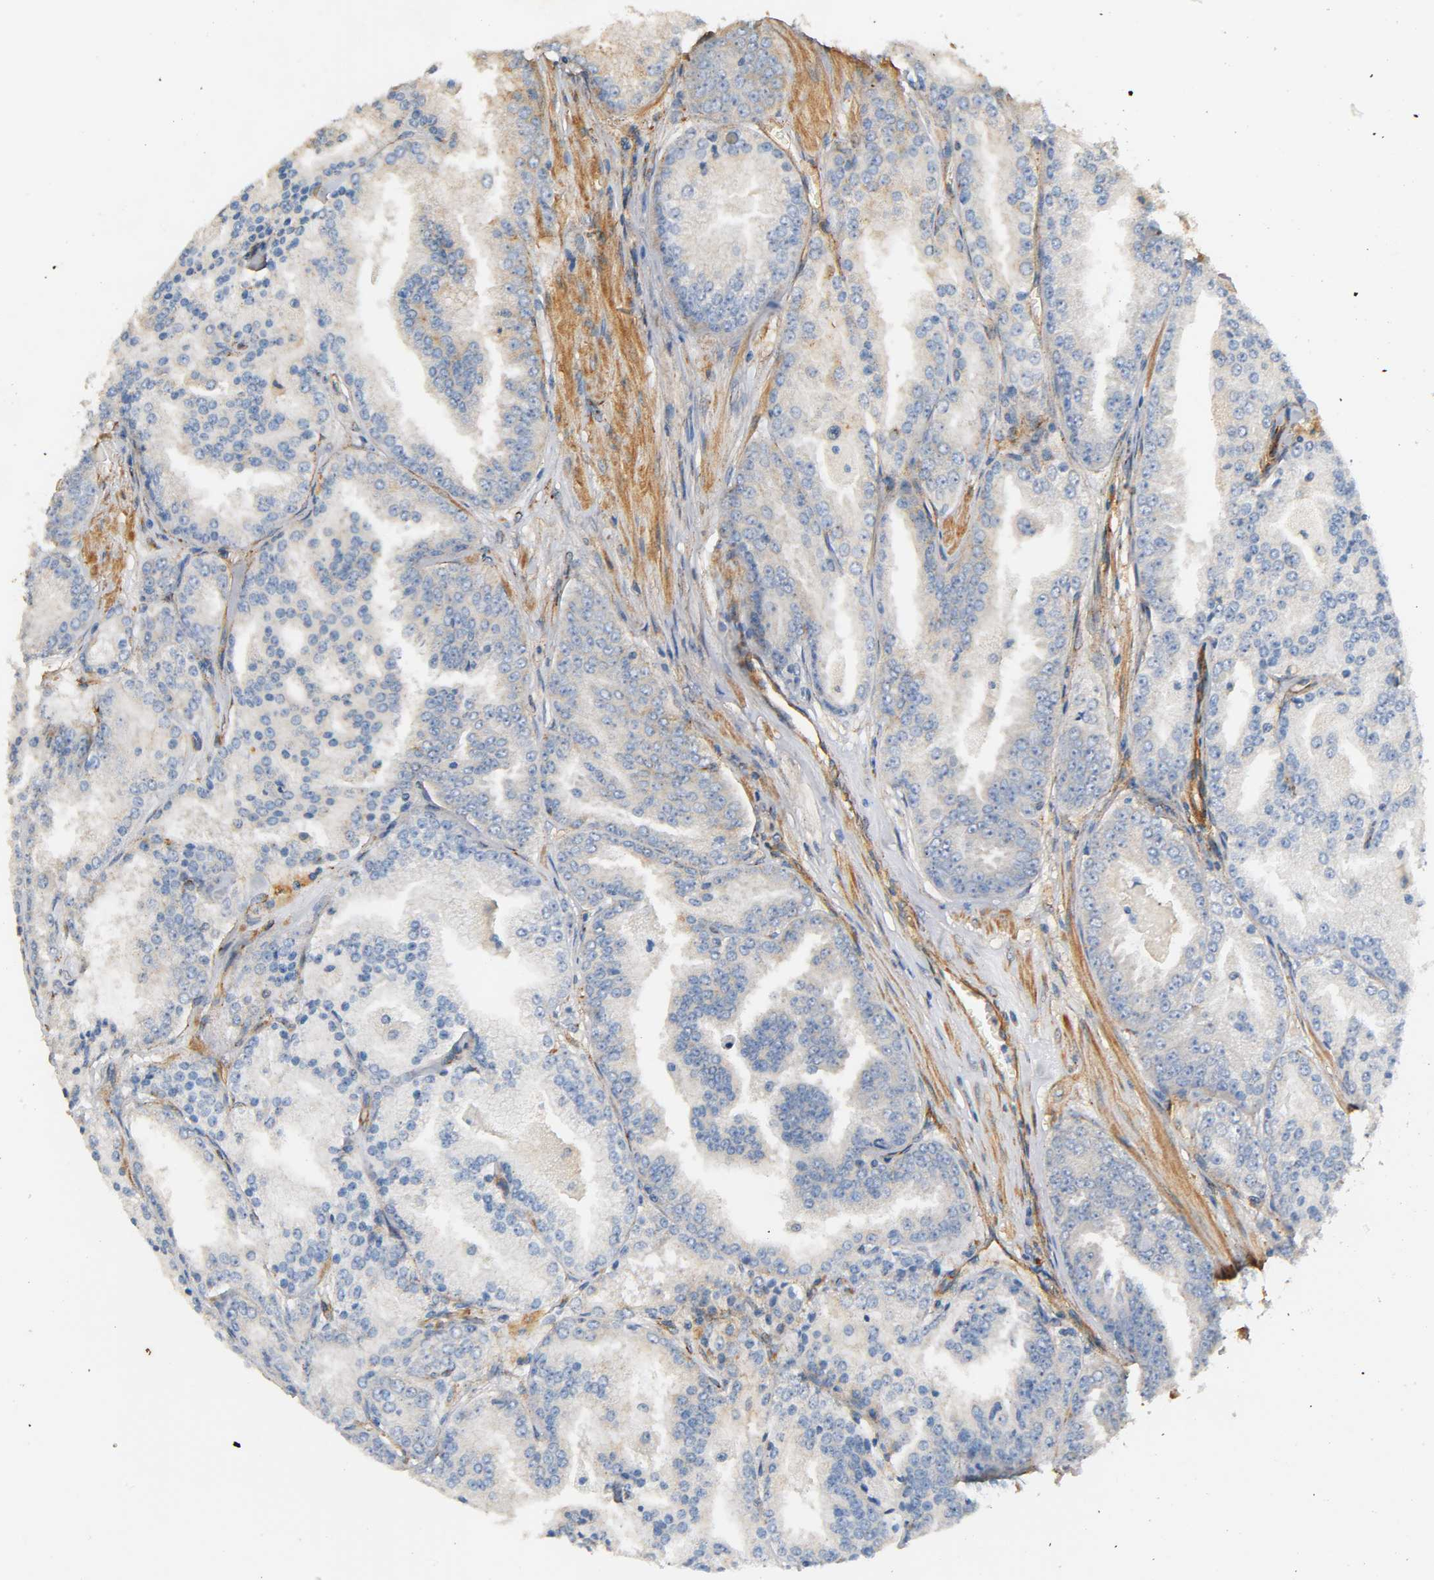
{"staining": {"intensity": "negative", "quantity": "none", "location": "none"}, "tissue": "prostate cancer", "cell_type": "Tumor cells", "image_type": "cancer", "snomed": [{"axis": "morphology", "description": "Adenocarcinoma, High grade"}, {"axis": "topography", "description": "Prostate"}], "caption": "Protein analysis of prostate adenocarcinoma (high-grade) reveals no significant expression in tumor cells. Nuclei are stained in blue.", "gene": "IFITM3", "patient": {"sex": "male", "age": 61}}